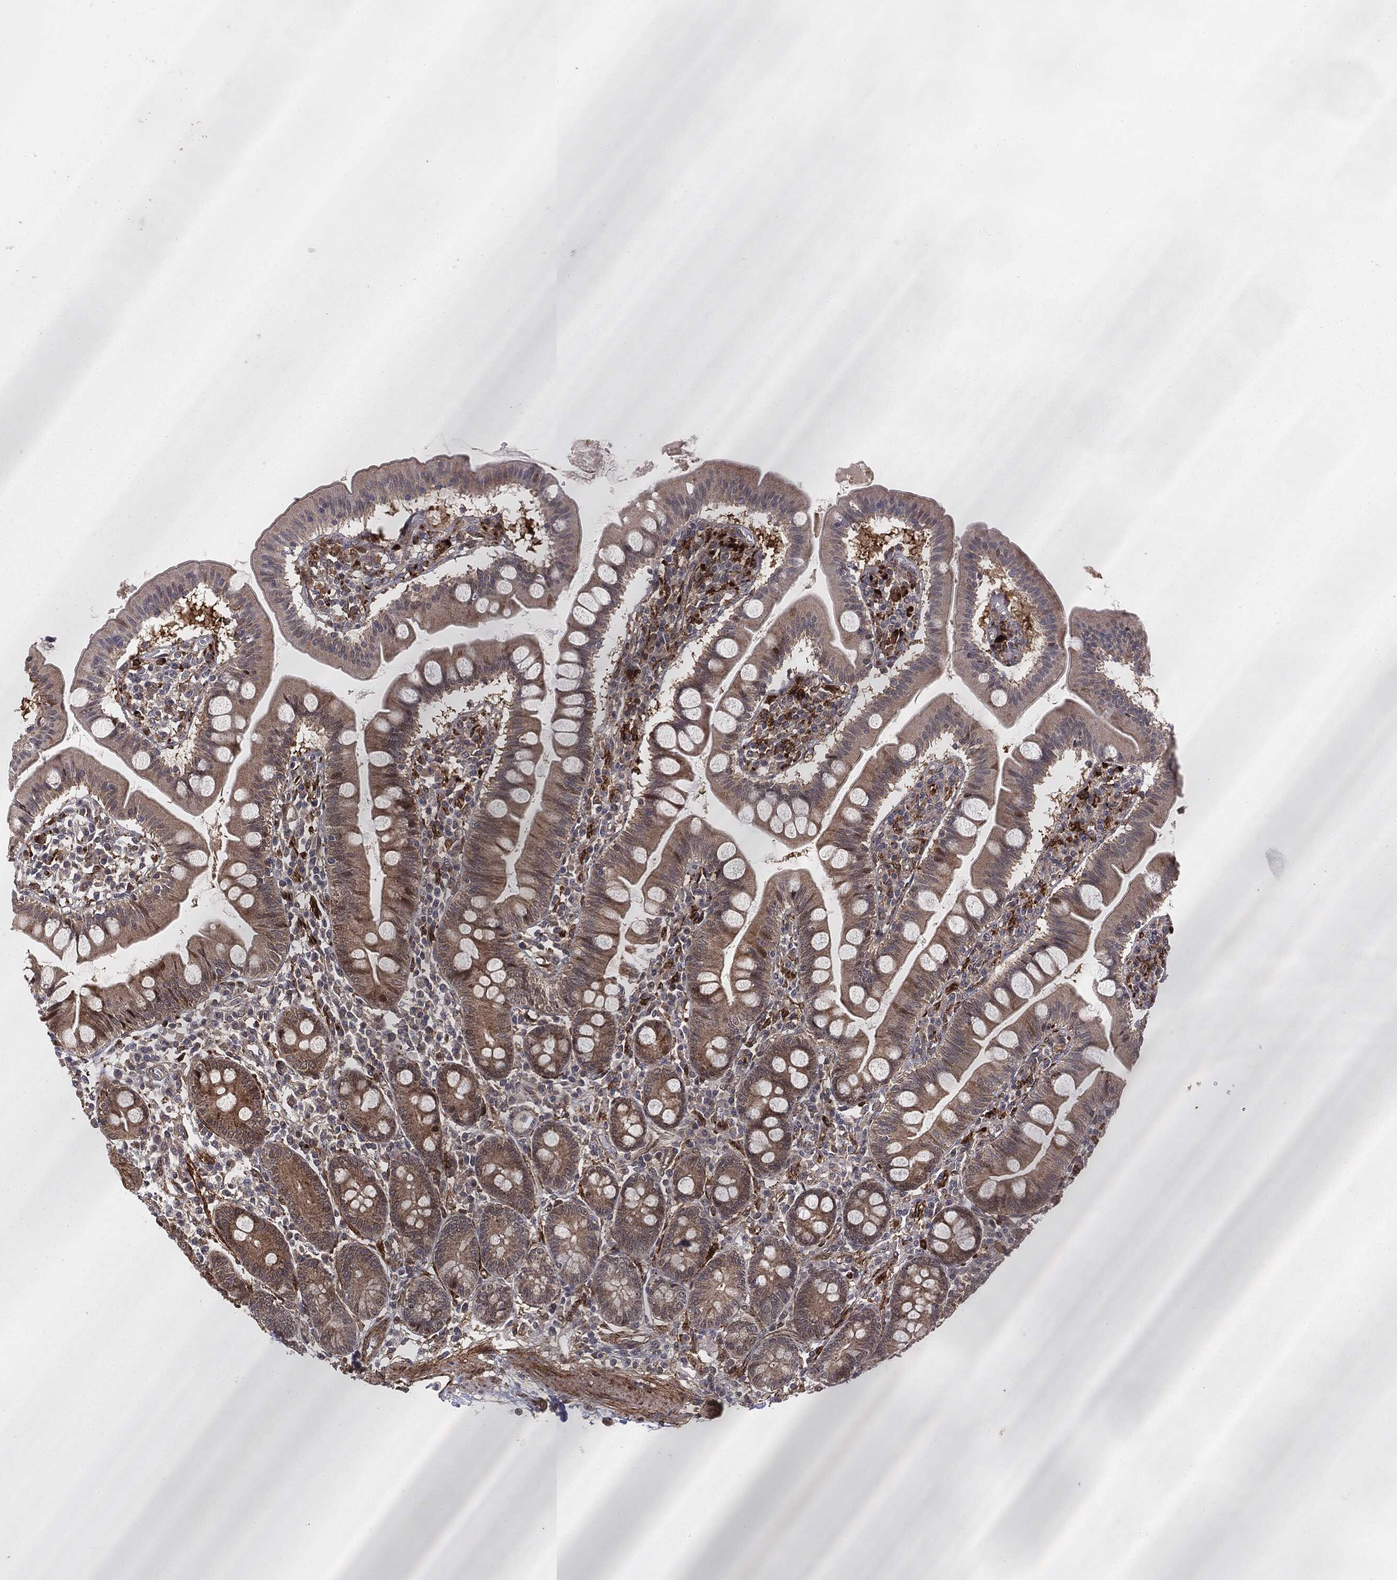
{"staining": {"intensity": "strong", "quantity": "25%-75%", "location": "cytoplasmic/membranous"}, "tissue": "small intestine", "cell_type": "Glandular cells", "image_type": "normal", "snomed": [{"axis": "morphology", "description": "Normal tissue, NOS"}, {"axis": "topography", "description": "Small intestine"}], "caption": "Protein staining of normal small intestine displays strong cytoplasmic/membranous staining in approximately 25%-75% of glandular cells.", "gene": "PTEN", "patient": {"sex": "male", "age": 88}}